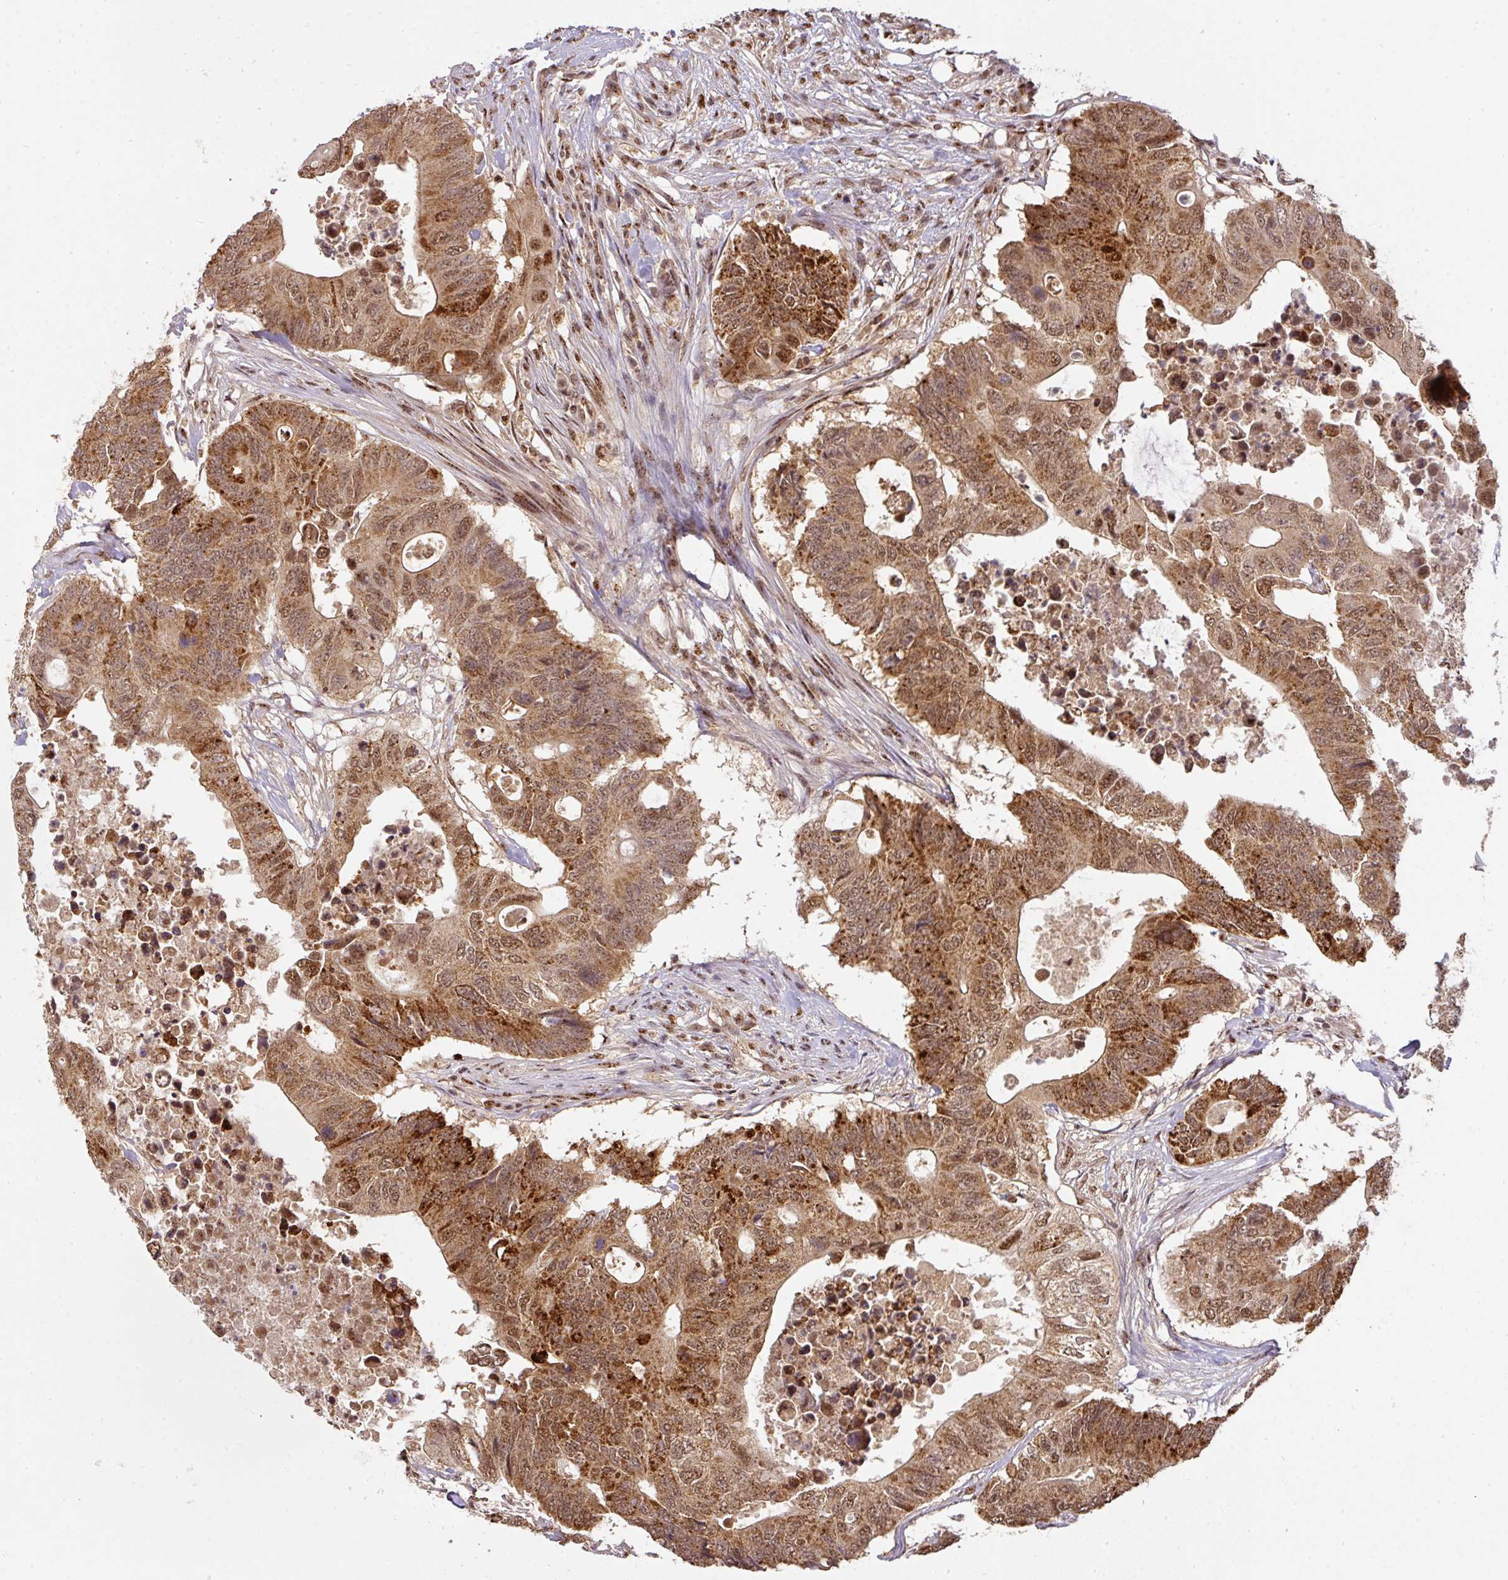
{"staining": {"intensity": "moderate", "quantity": ">75%", "location": "cytoplasmic/membranous,nuclear"}, "tissue": "colorectal cancer", "cell_type": "Tumor cells", "image_type": "cancer", "snomed": [{"axis": "morphology", "description": "Adenocarcinoma, NOS"}, {"axis": "topography", "description": "Colon"}], "caption": "Colorectal cancer (adenocarcinoma) stained with a protein marker demonstrates moderate staining in tumor cells.", "gene": "RANBP9", "patient": {"sex": "male", "age": 71}}